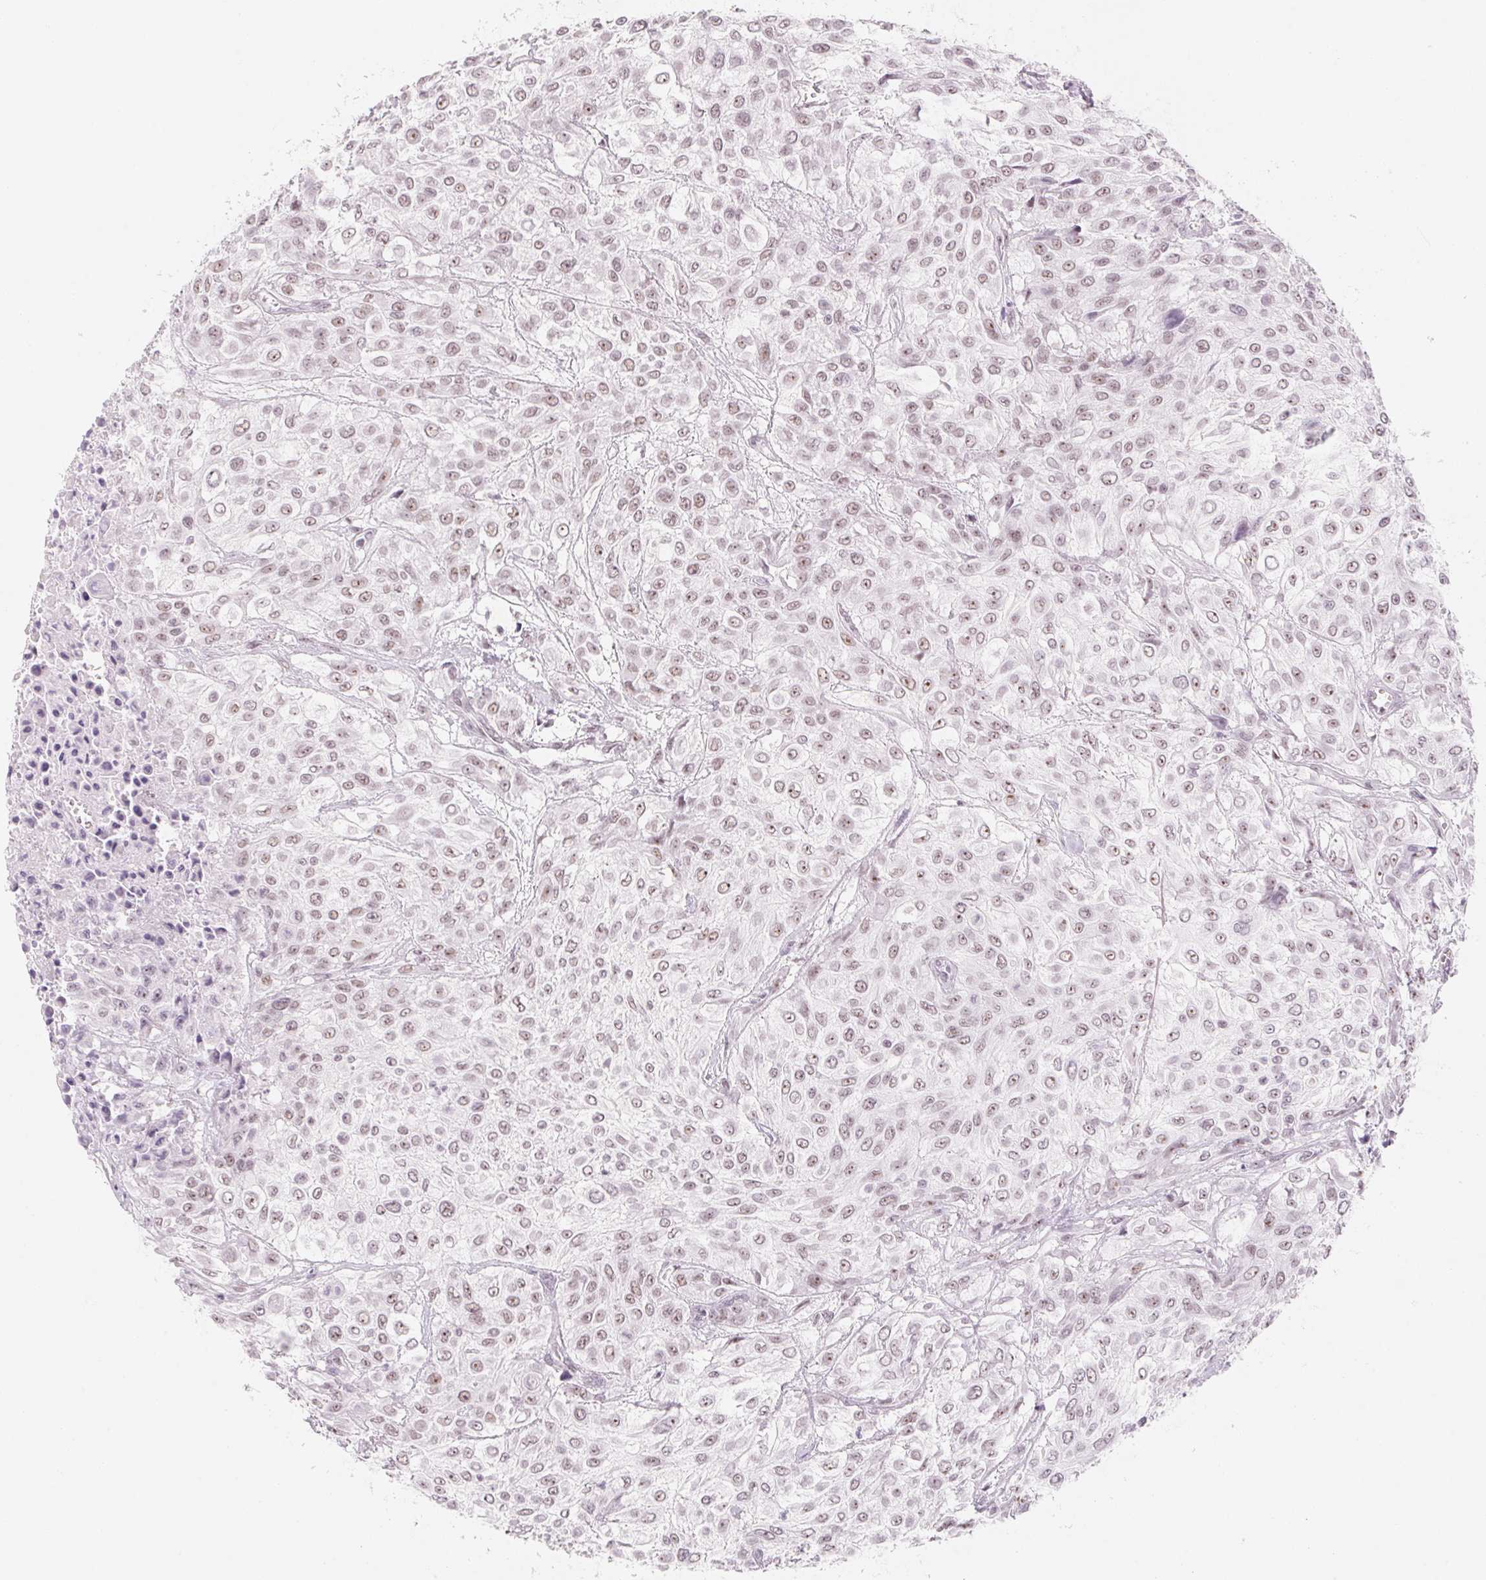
{"staining": {"intensity": "weak", "quantity": ">75%", "location": "nuclear"}, "tissue": "urothelial cancer", "cell_type": "Tumor cells", "image_type": "cancer", "snomed": [{"axis": "morphology", "description": "Urothelial carcinoma, High grade"}, {"axis": "topography", "description": "Urinary bladder"}], "caption": "Brown immunohistochemical staining in urothelial cancer exhibits weak nuclear positivity in approximately >75% of tumor cells.", "gene": "ZIC4", "patient": {"sex": "male", "age": 57}}